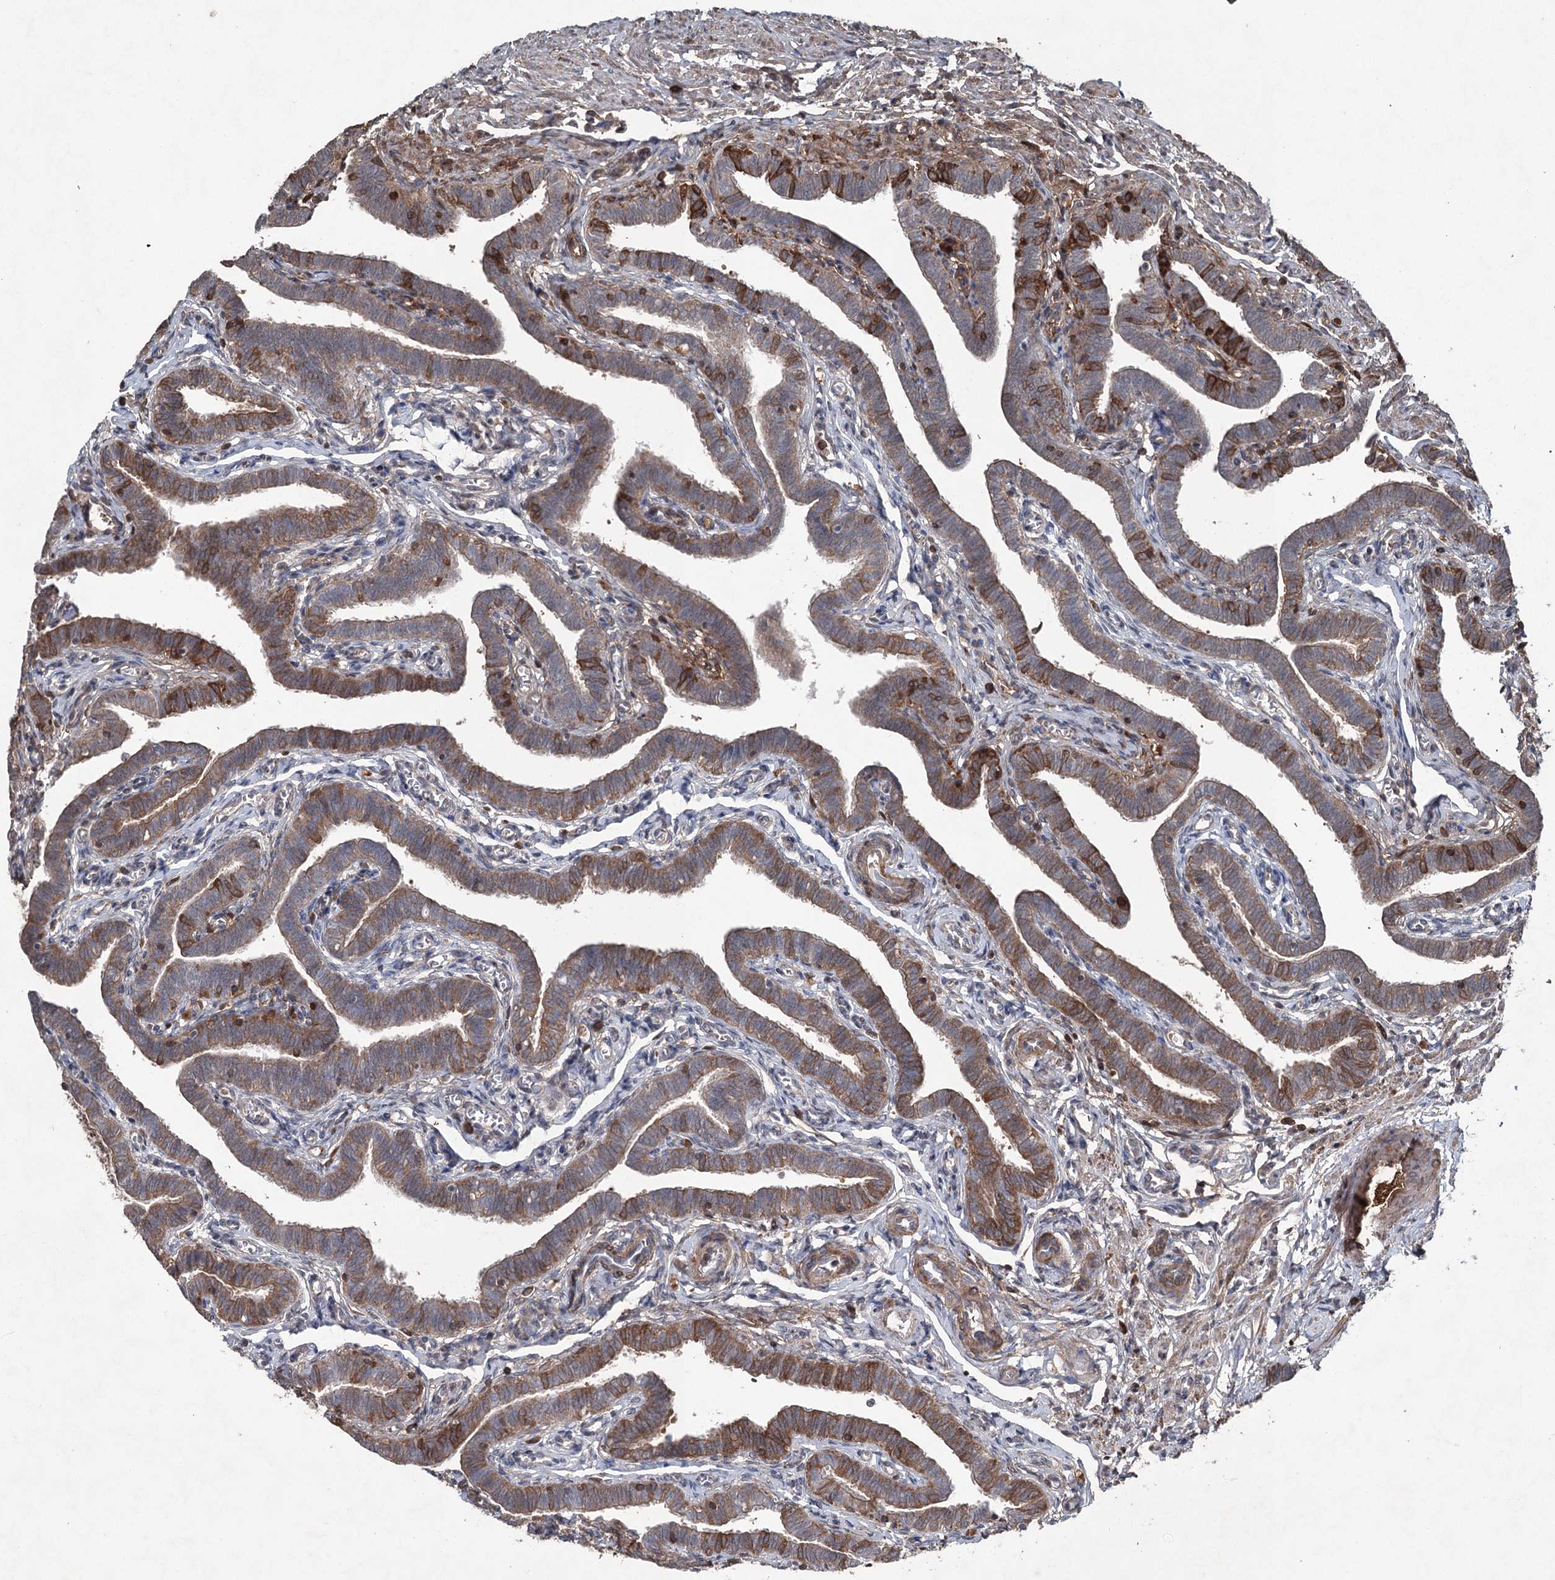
{"staining": {"intensity": "moderate", "quantity": "25%-75%", "location": "cytoplasmic/membranous"}, "tissue": "fallopian tube", "cell_type": "Glandular cells", "image_type": "normal", "snomed": [{"axis": "morphology", "description": "Normal tissue, NOS"}, {"axis": "topography", "description": "Fallopian tube"}], "caption": "IHC (DAB (3,3'-diaminobenzidine)) staining of normal fallopian tube demonstrates moderate cytoplasmic/membranous protein positivity in approximately 25%-75% of glandular cells. Immunohistochemistry stains the protein of interest in brown and the nuclei are stained blue.", "gene": "PGLYRP2", "patient": {"sex": "female", "age": 36}}